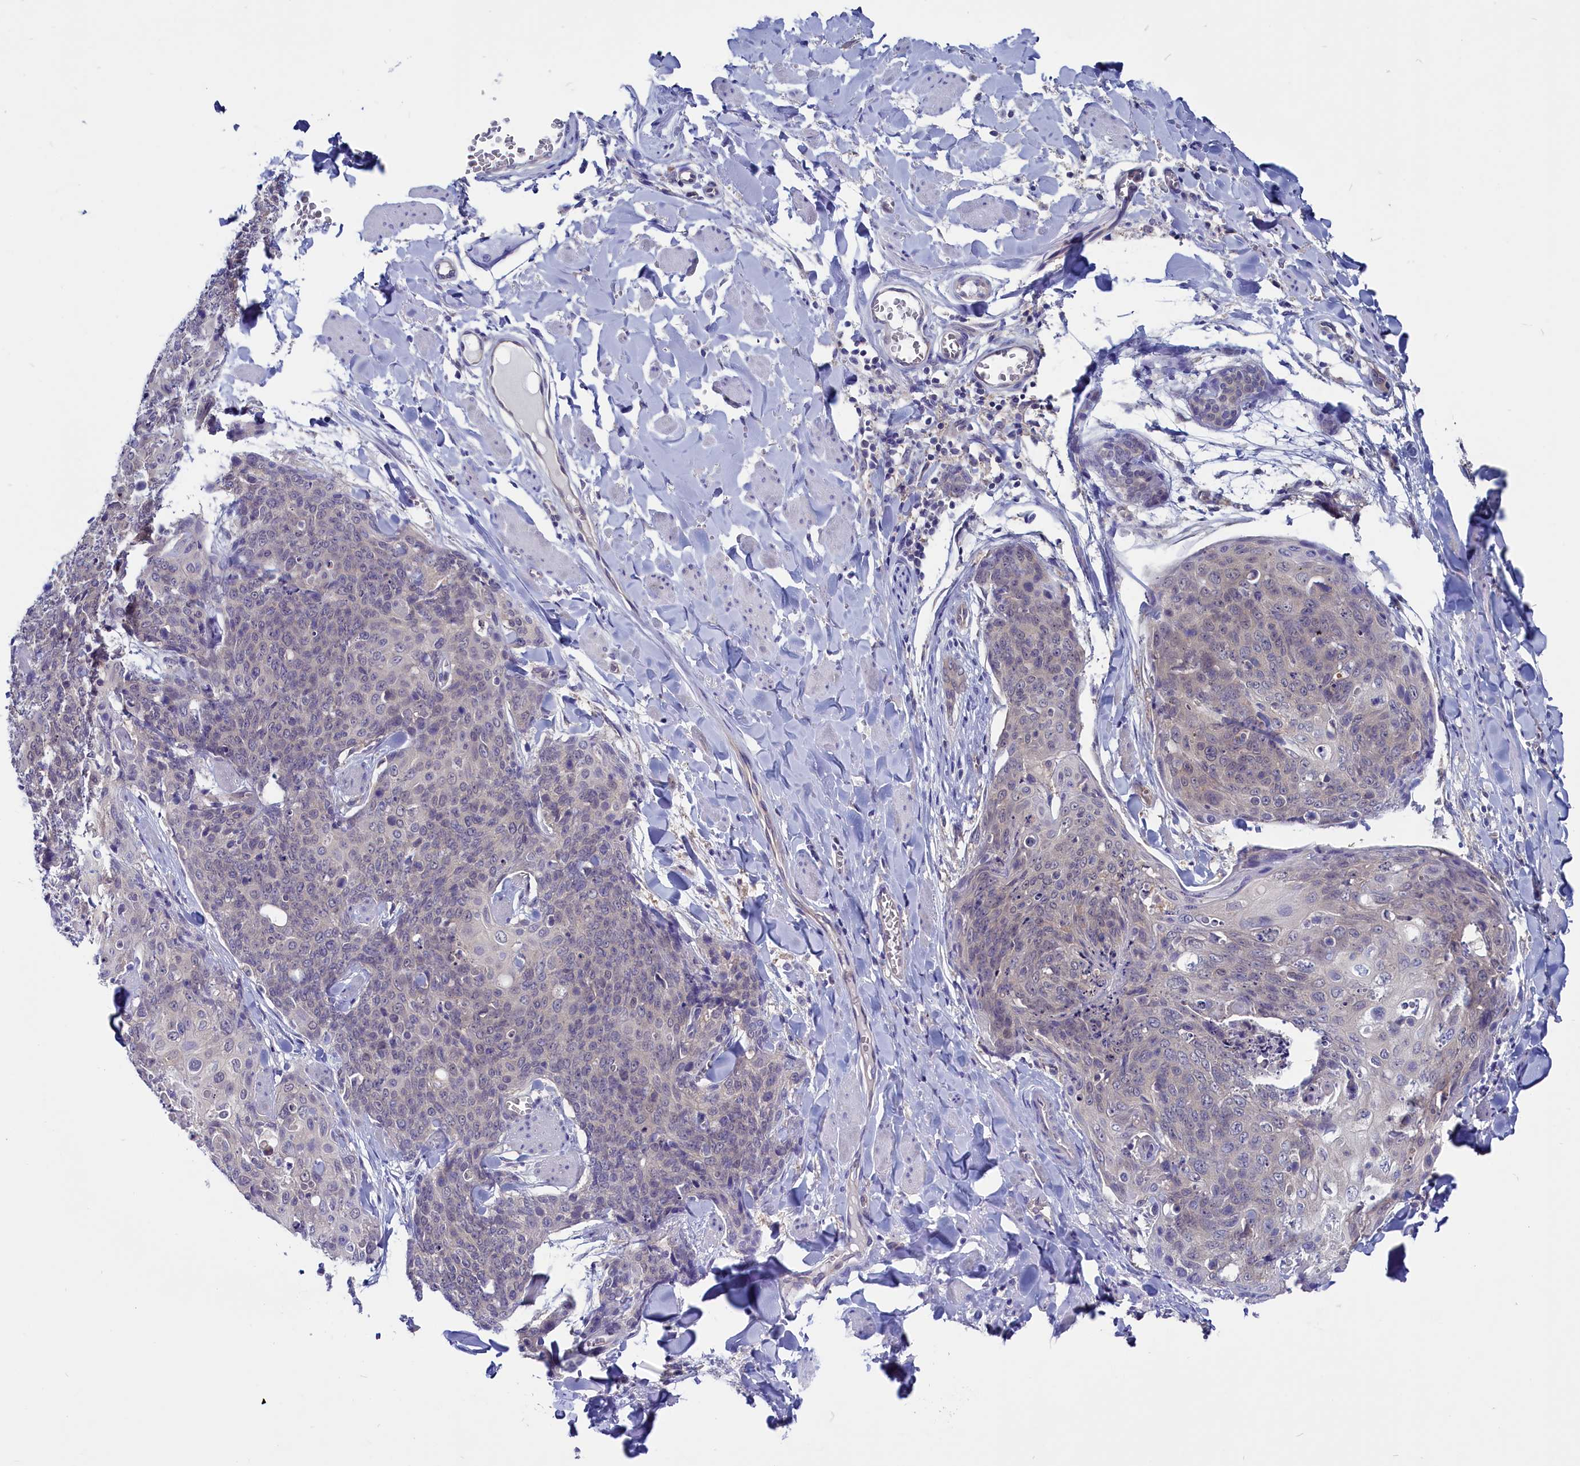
{"staining": {"intensity": "negative", "quantity": "none", "location": "none"}, "tissue": "skin cancer", "cell_type": "Tumor cells", "image_type": "cancer", "snomed": [{"axis": "morphology", "description": "Squamous cell carcinoma, NOS"}, {"axis": "topography", "description": "Skin"}, {"axis": "topography", "description": "Vulva"}], "caption": "The image shows no significant positivity in tumor cells of skin cancer (squamous cell carcinoma).", "gene": "CIAPIN1", "patient": {"sex": "female", "age": 85}}